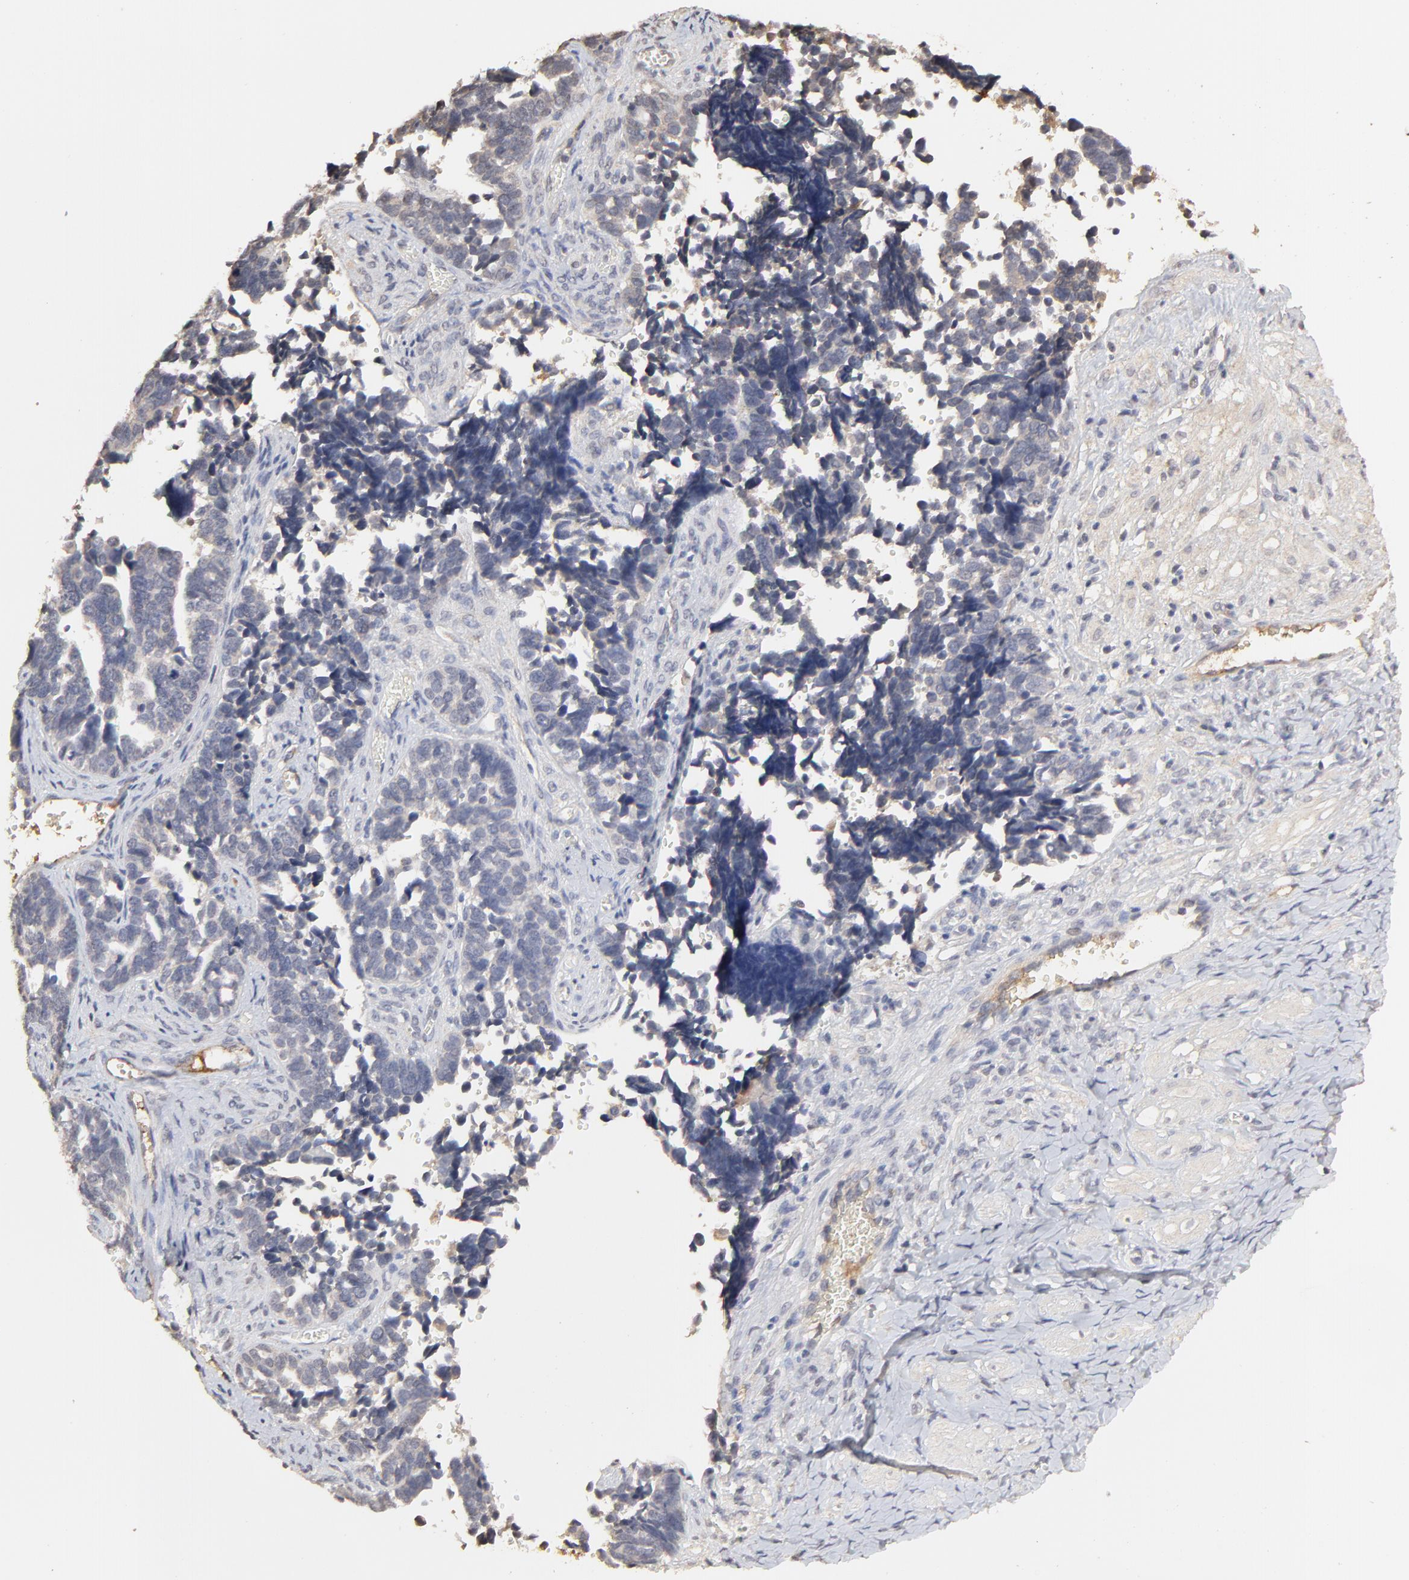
{"staining": {"intensity": "weak", "quantity": "<25%", "location": "cytoplasmic/membranous"}, "tissue": "ovarian cancer", "cell_type": "Tumor cells", "image_type": "cancer", "snomed": [{"axis": "morphology", "description": "Cystadenocarcinoma, serous, NOS"}, {"axis": "topography", "description": "Ovary"}], "caption": "Immunohistochemical staining of human ovarian cancer shows no significant expression in tumor cells.", "gene": "VPREB3", "patient": {"sex": "female", "age": 77}}